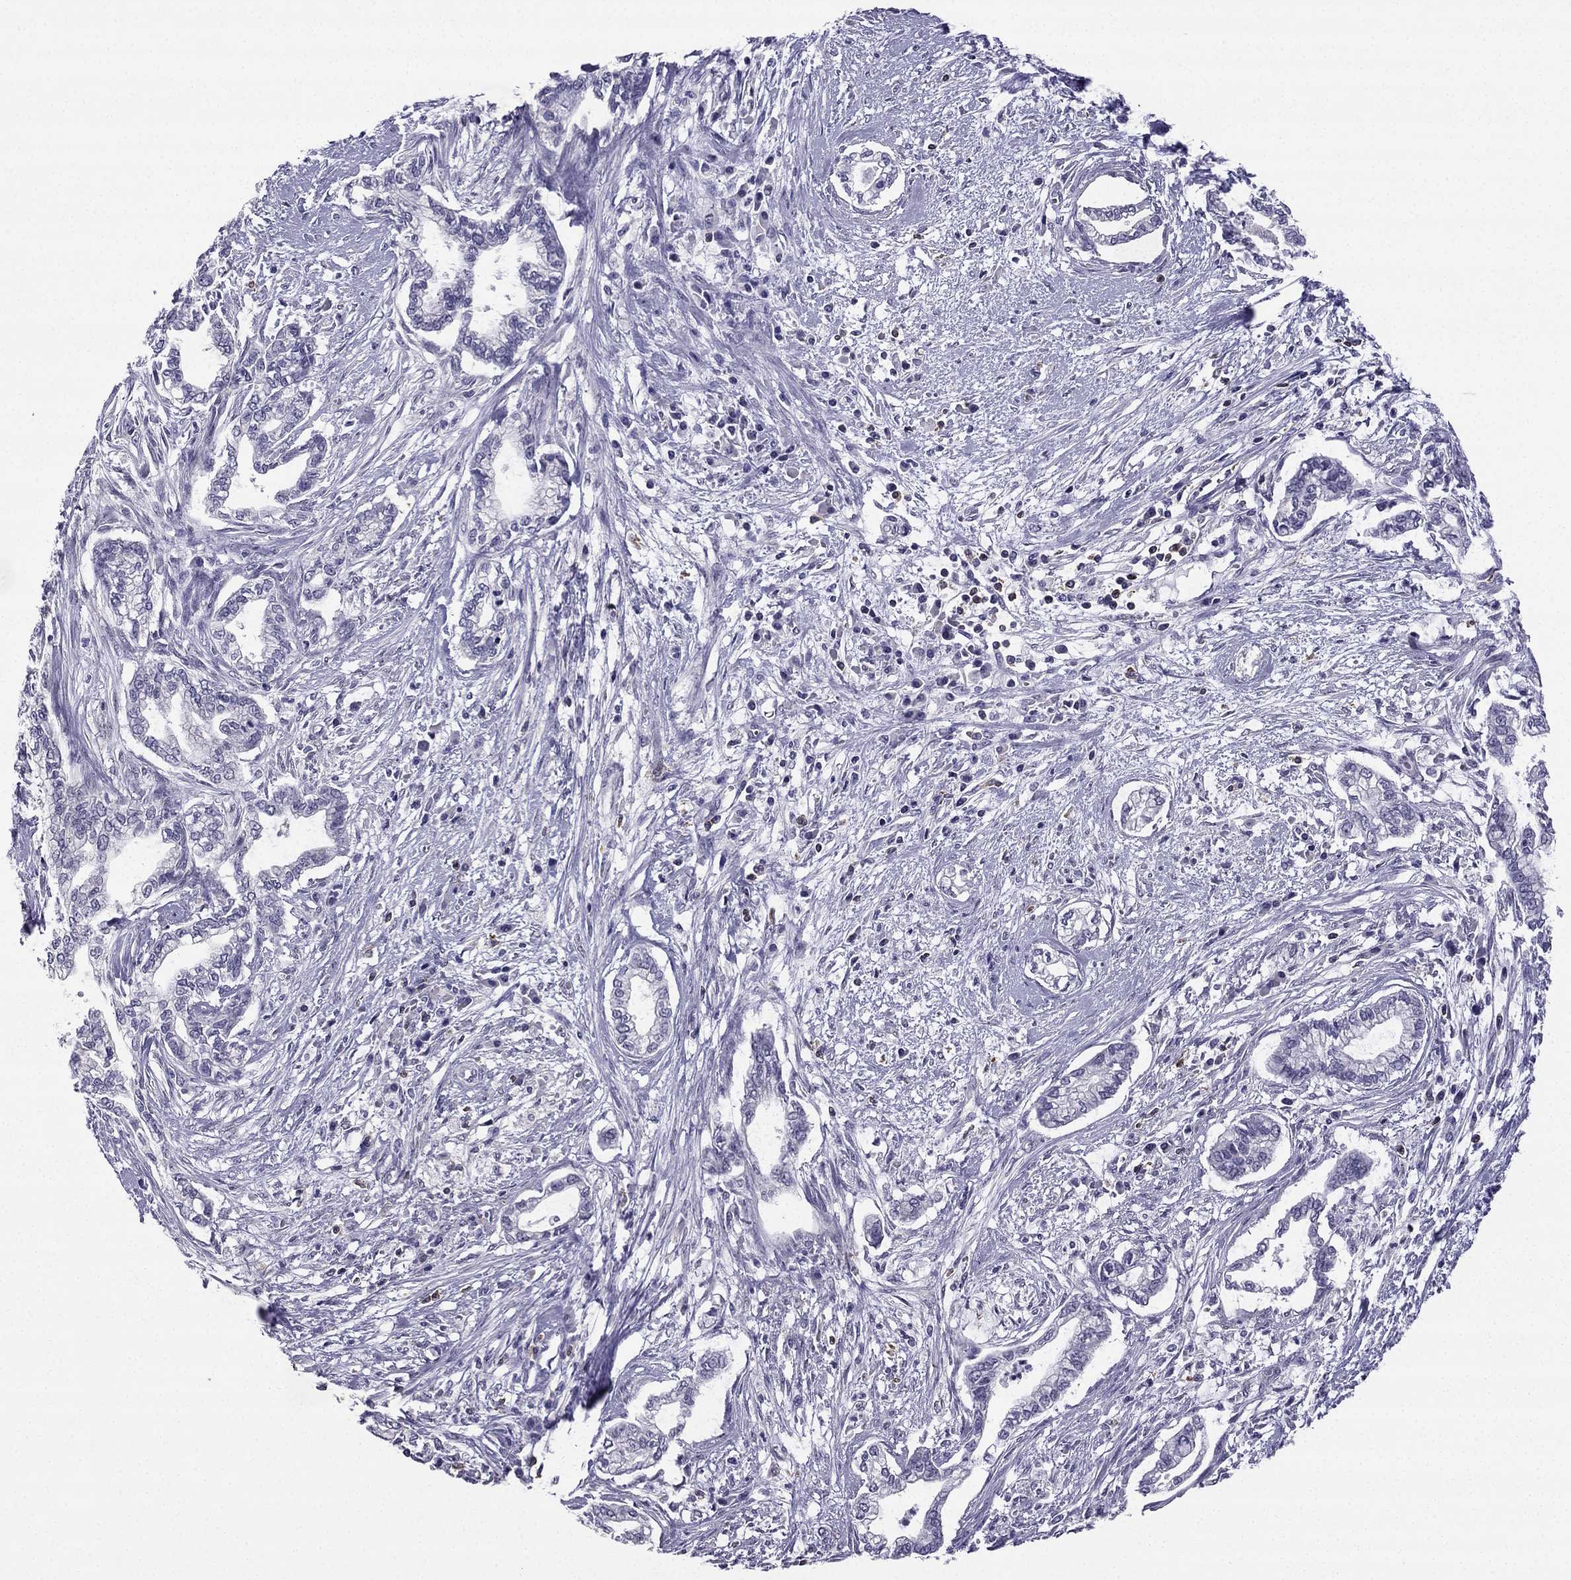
{"staining": {"intensity": "negative", "quantity": "none", "location": "none"}, "tissue": "cervical cancer", "cell_type": "Tumor cells", "image_type": "cancer", "snomed": [{"axis": "morphology", "description": "Adenocarcinoma, NOS"}, {"axis": "topography", "description": "Cervix"}], "caption": "A micrograph of cervical adenocarcinoma stained for a protein demonstrates no brown staining in tumor cells. The staining is performed using DAB brown chromogen with nuclei counter-stained in using hematoxylin.", "gene": "CCK", "patient": {"sex": "female", "age": 62}}